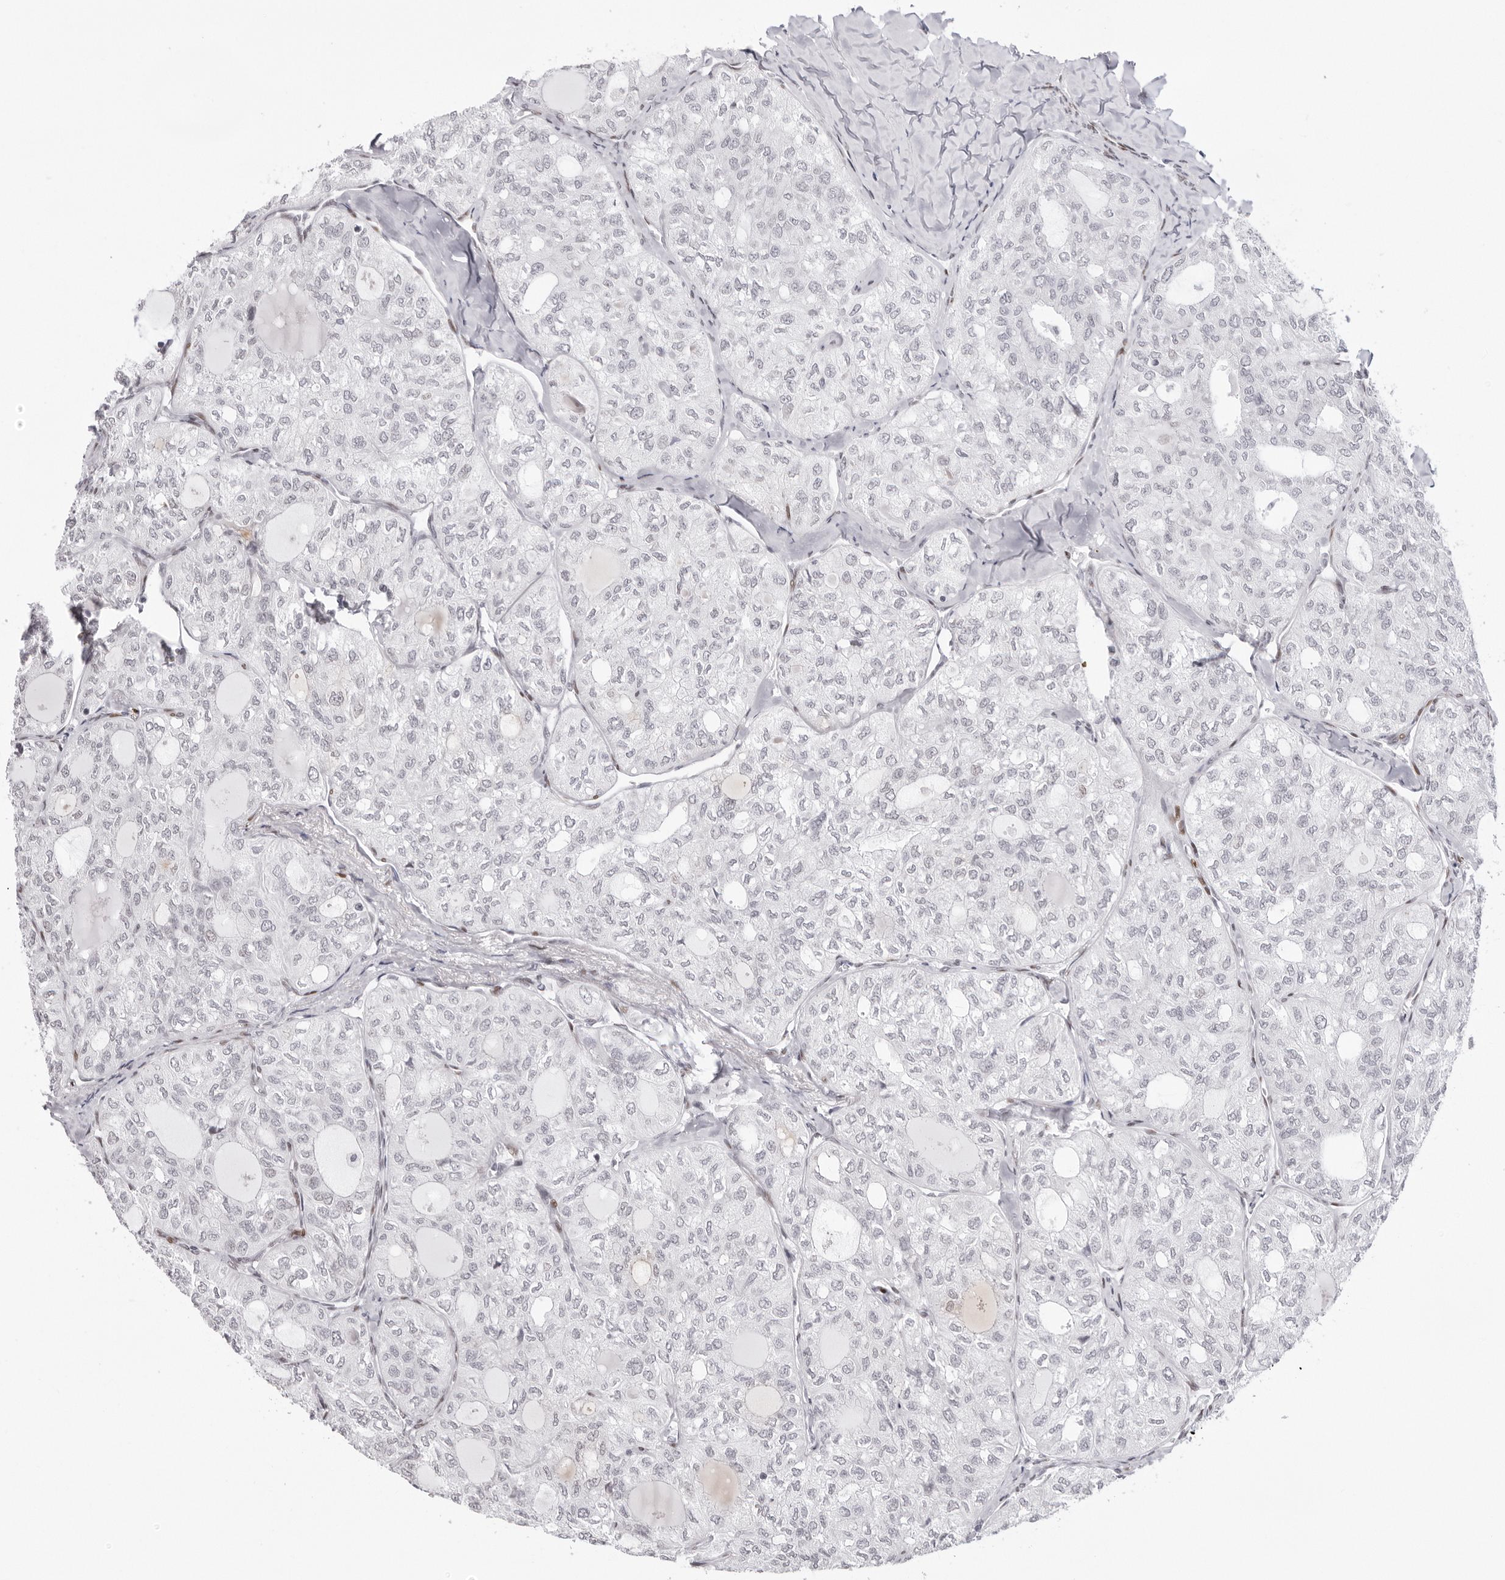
{"staining": {"intensity": "negative", "quantity": "none", "location": "none"}, "tissue": "thyroid cancer", "cell_type": "Tumor cells", "image_type": "cancer", "snomed": [{"axis": "morphology", "description": "Follicular adenoma carcinoma, NOS"}, {"axis": "topography", "description": "Thyroid gland"}], "caption": "Tumor cells show no significant protein positivity in thyroid cancer (follicular adenoma carcinoma).", "gene": "NTPCR", "patient": {"sex": "male", "age": 75}}